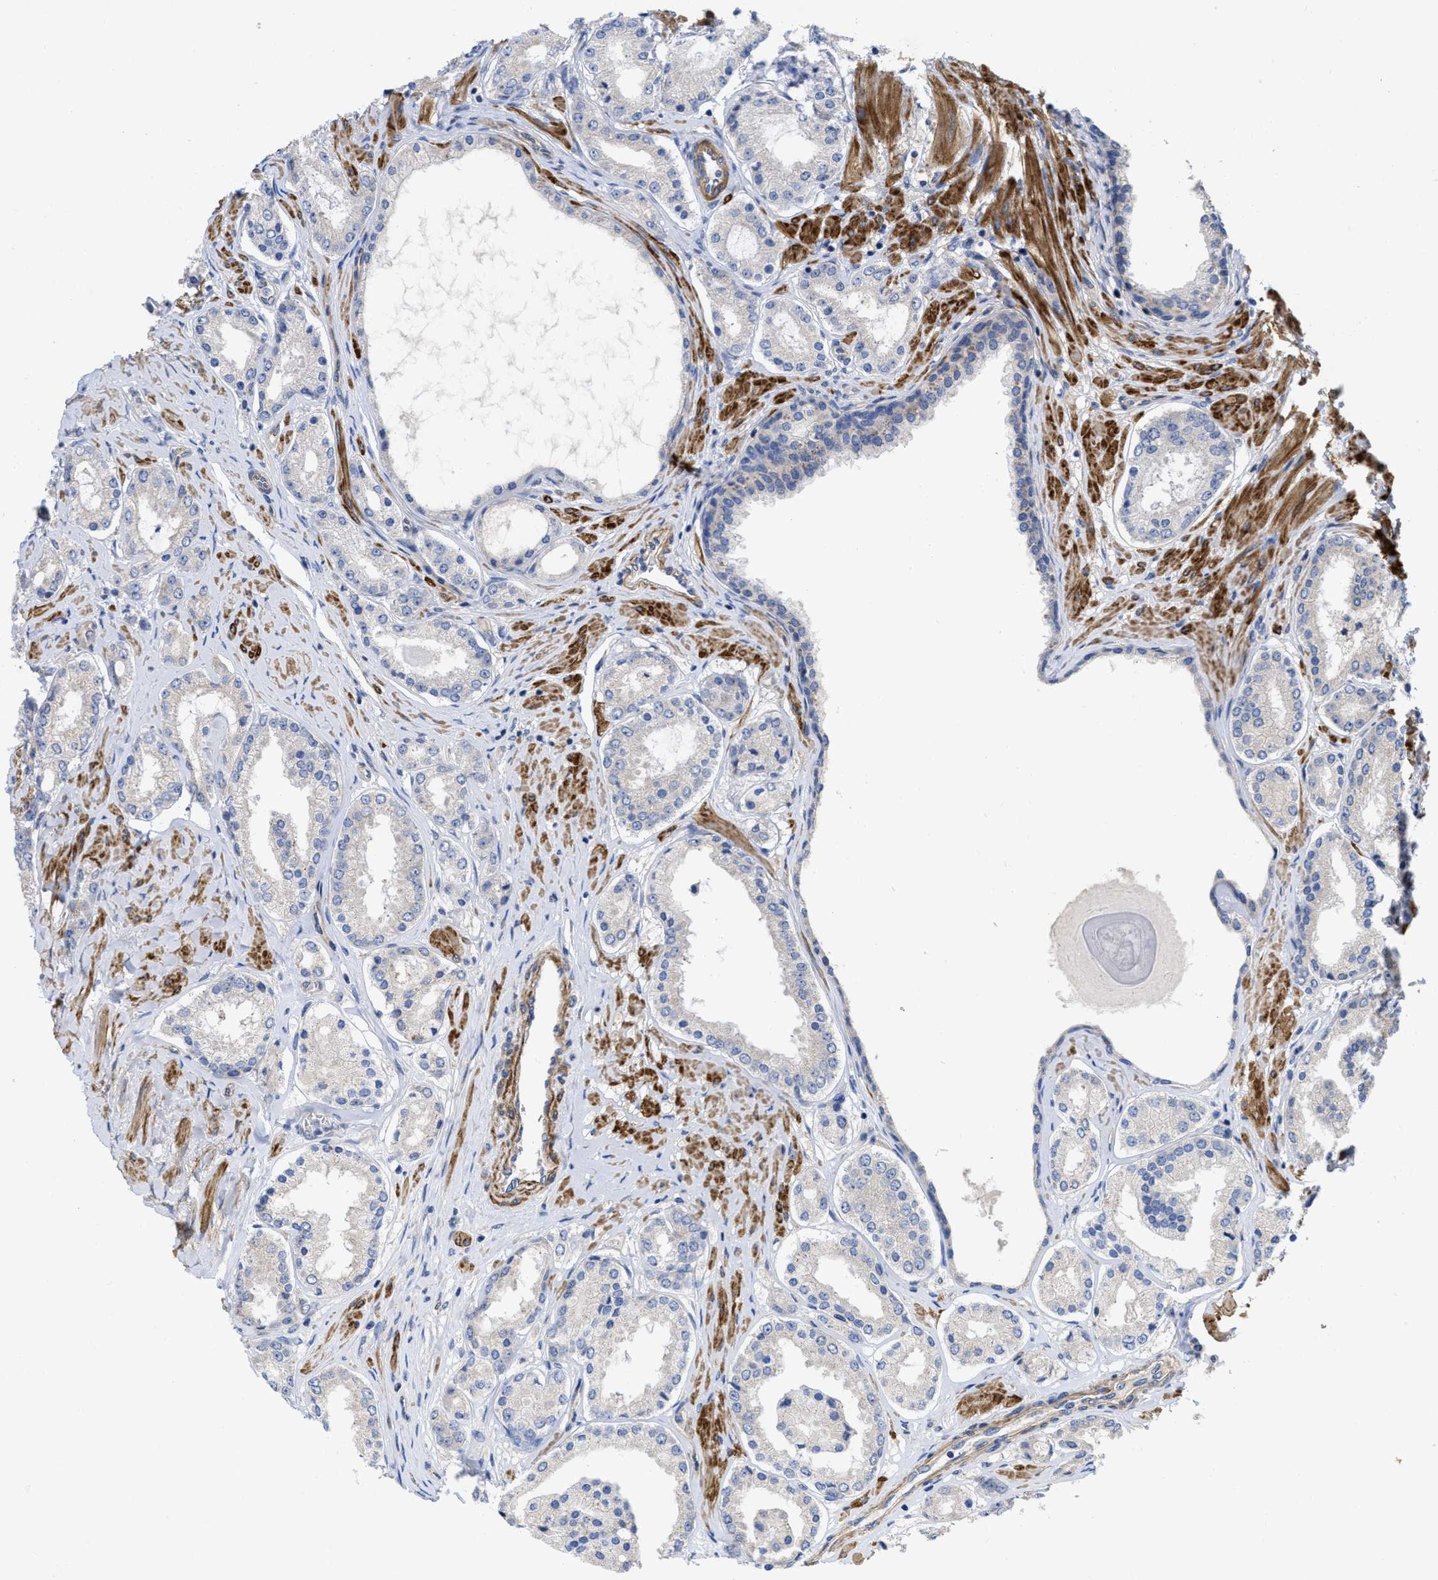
{"staining": {"intensity": "negative", "quantity": "none", "location": "none"}, "tissue": "prostate cancer", "cell_type": "Tumor cells", "image_type": "cancer", "snomed": [{"axis": "morphology", "description": "Adenocarcinoma, Low grade"}, {"axis": "topography", "description": "Prostate"}], "caption": "IHC of adenocarcinoma (low-grade) (prostate) demonstrates no expression in tumor cells.", "gene": "ARHGEF26", "patient": {"sex": "male", "age": 63}}